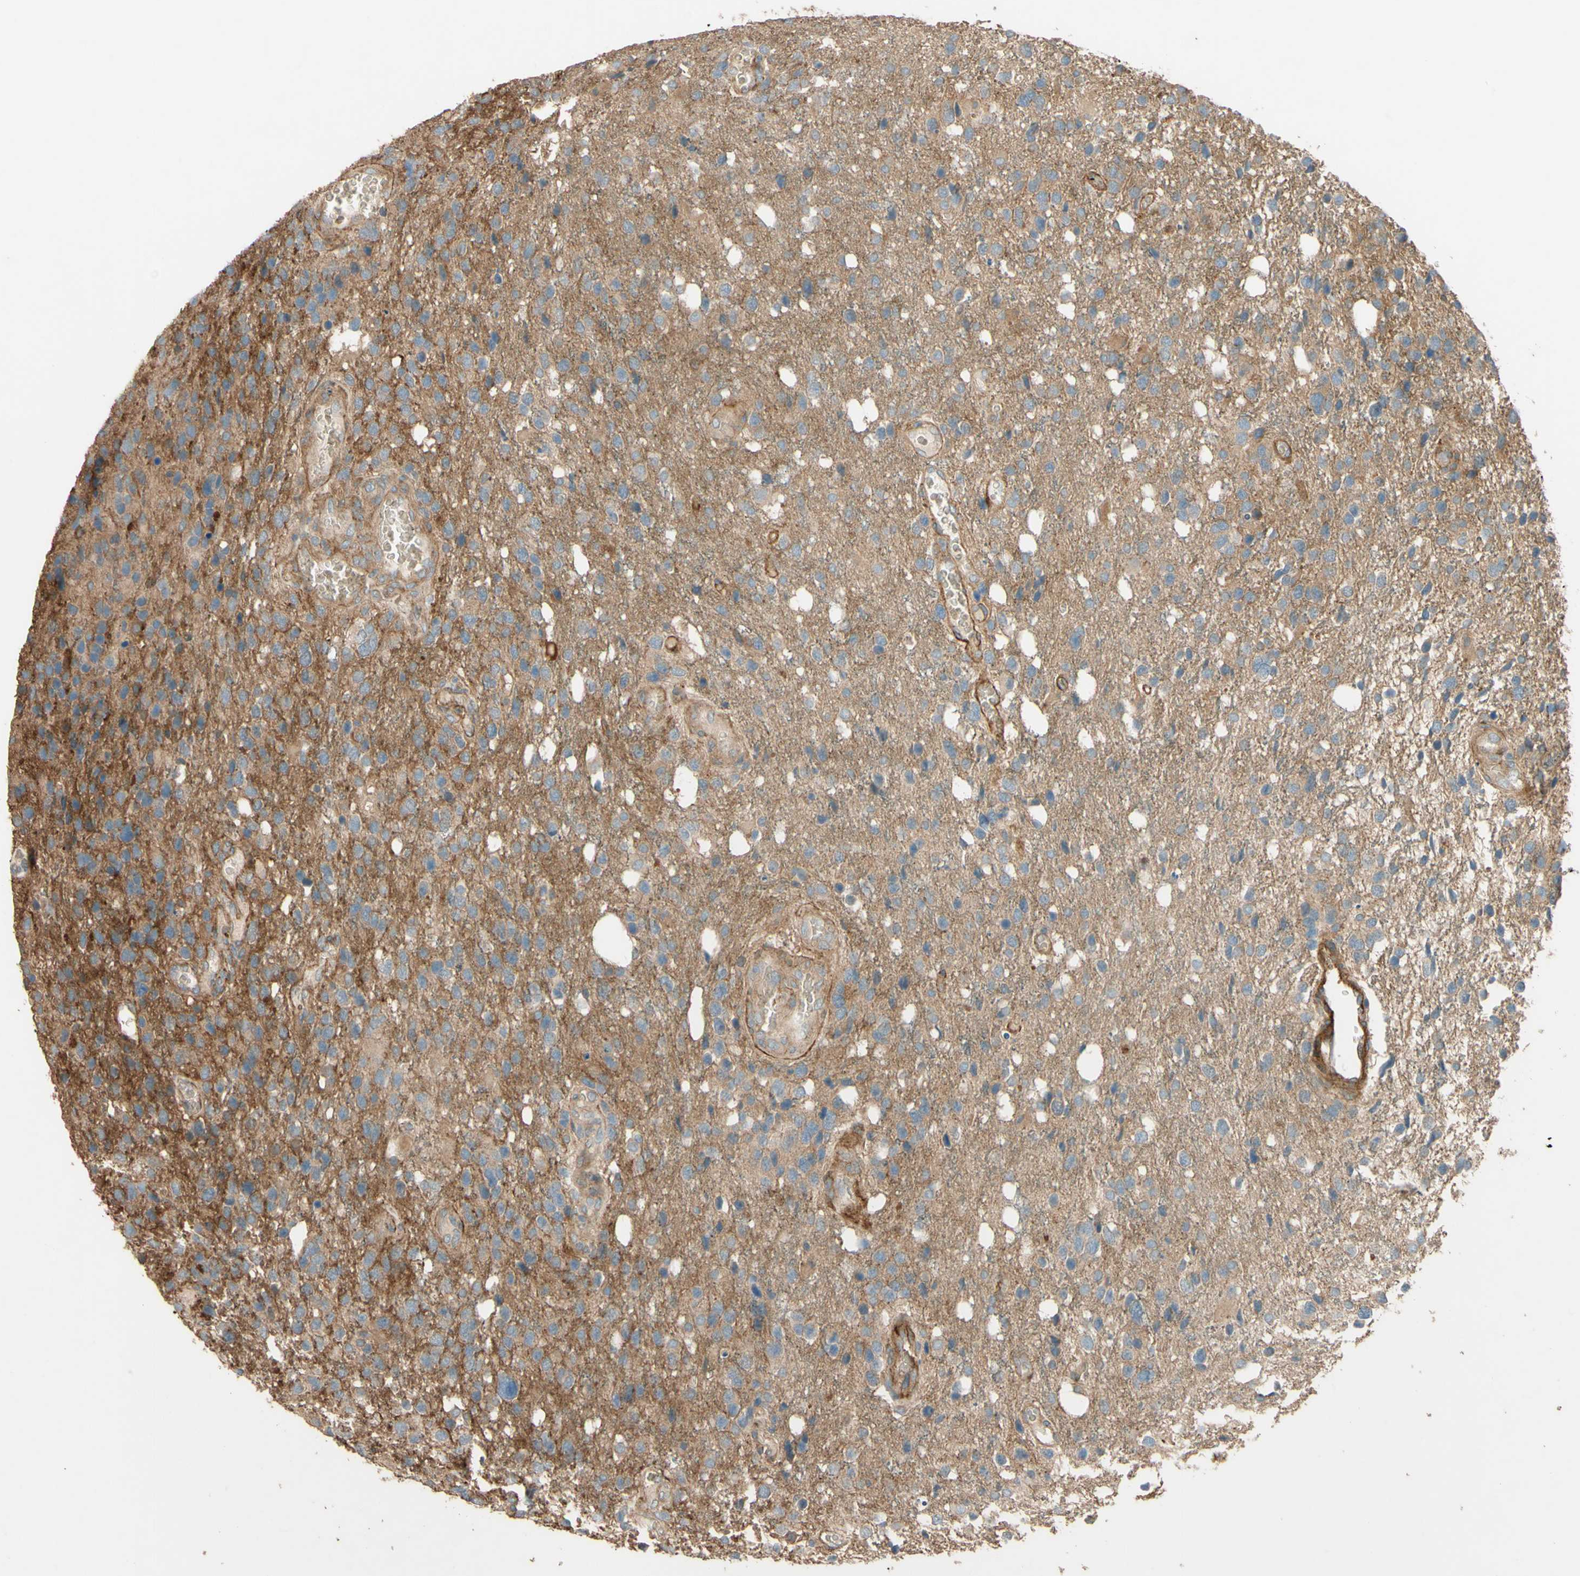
{"staining": {"intensity": "moderate", "quantity": "25%-75%", "location": "cytoplasmic/membranous"}, "tissue": "glioma", "cell_type": "Tumor cells", "image_type": "cancer", "snomed": [{"axis": "morphology", "description": "Glioma, malignant, High grade"}, {"axis": "topography", "description": "Brain"}], "caption": "Immunohistochemical staining of malignant glioma (high-grade) exhibits medium levels of moderate cytoplasmic/membranous protein expression in about 25%-75% of tumor cells.", "gene": "ADAM17", "patient": {"sex": "female", "age": 58}}